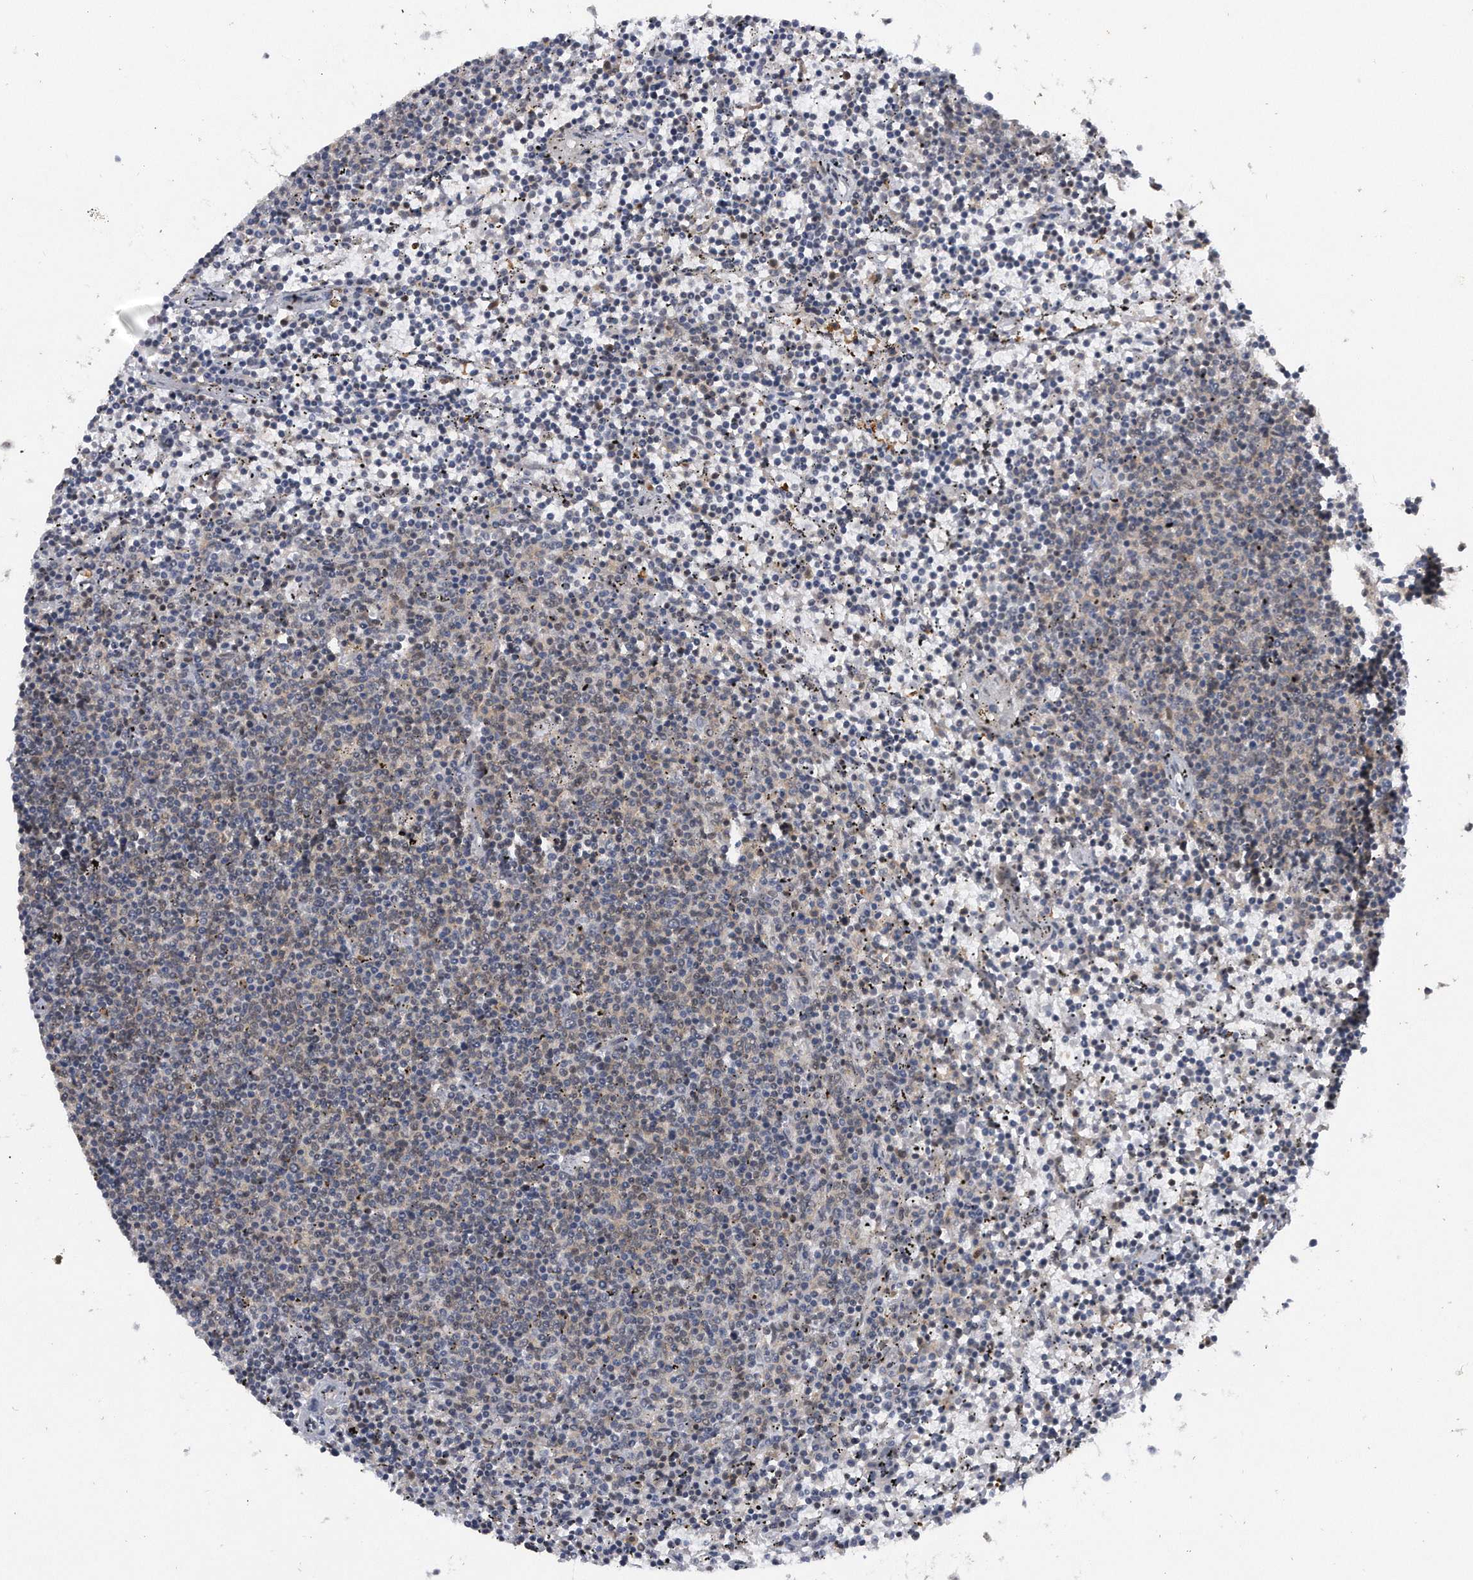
{"staining": {"intensity": "negative", "quantity": "none", "location": "none"}, "tissue": "lymphoma", "cell_type": "Tumor cells", "image_type": "cancer", "snomed": [{"axis": "morphology", "description": "Malignant lymphoma, non-Hodgkin's type, Low grade"}, {"axis": "topography", "description": "Spleen"}], "caption": "The micrograph reveals no staining of tumor cells in lymphoma. (Brightfield microscopy of DAB IHC at high magnification).", "gene": "VIRMA", "patient": {"sex": "female", "age": 50}}